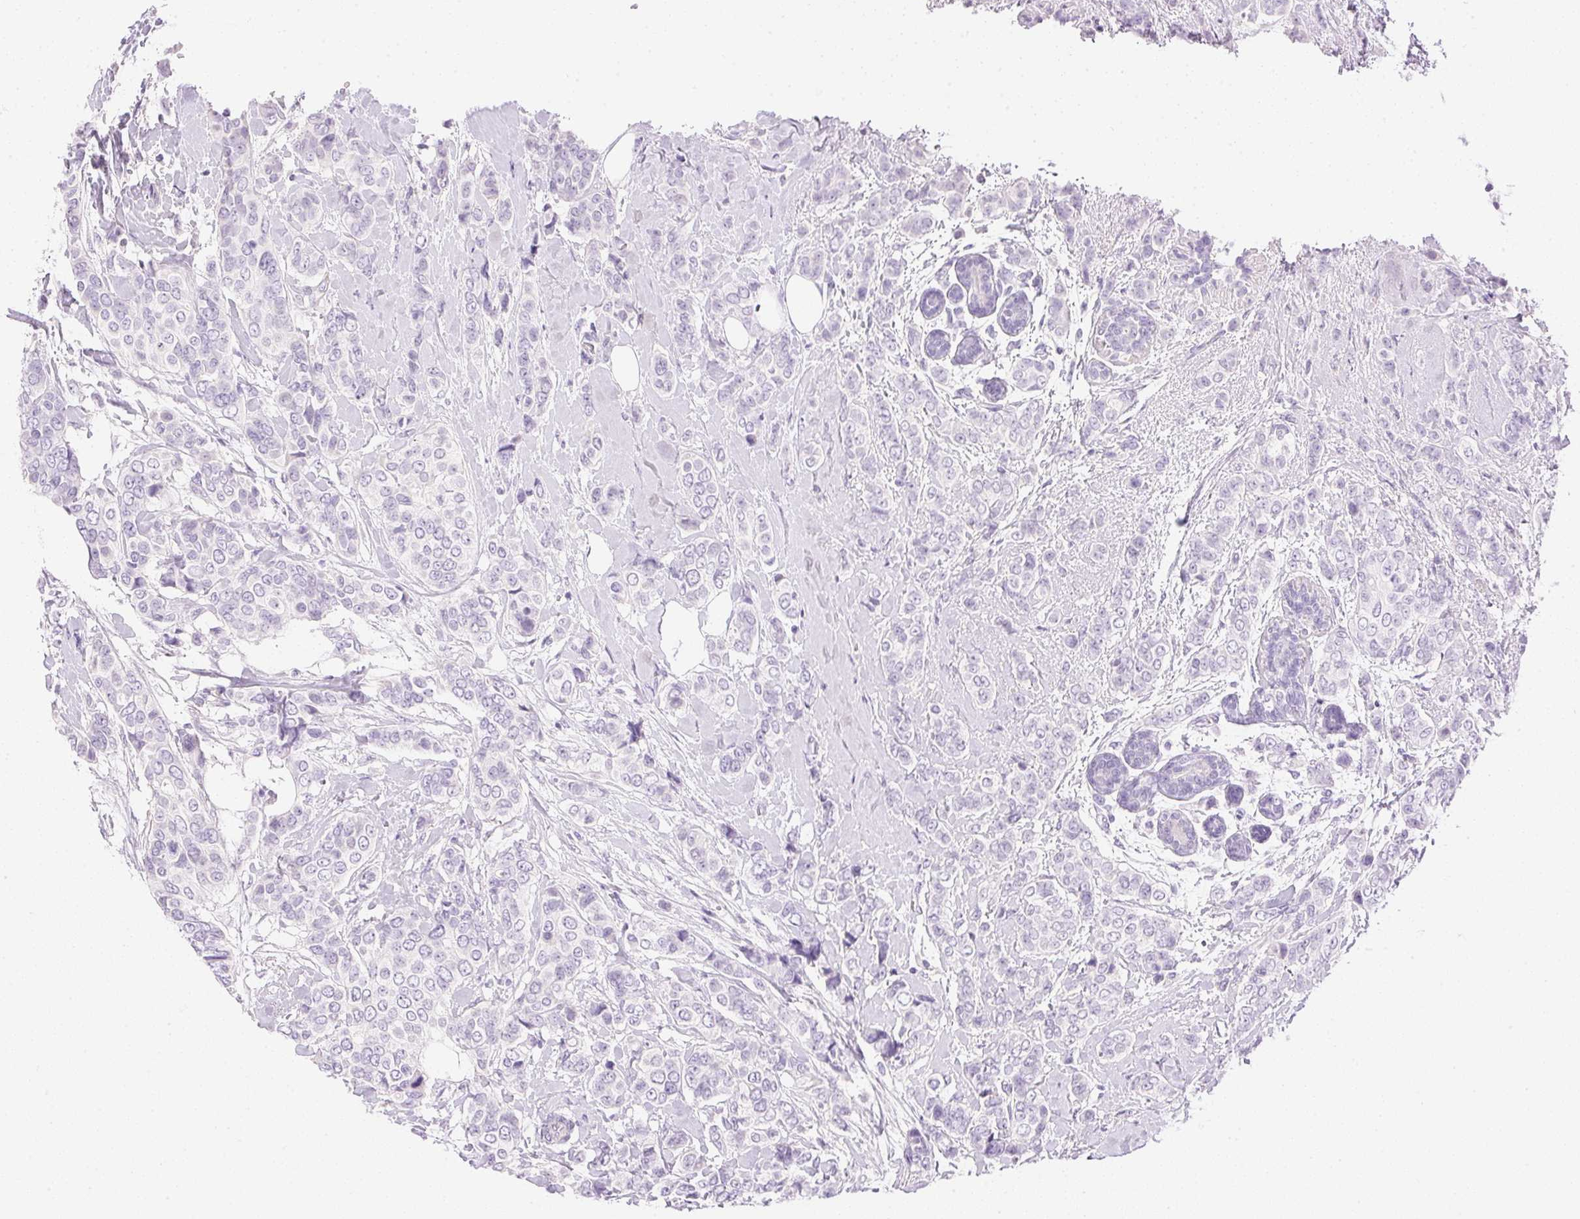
{"staining": {"intensity": "negative", "quantity": "none", "location": "none"}, "tissue": "breast cancer", "cell_type": "Tumor cells", "image_type": "cancer", "snomed": [{"axis": "morphology", "description": "Lobular carcinoma"}, {"axis": "topography", "description": "Breast"}], "caption": "DAB immunohistochemical staining of lobular carcinoma (breast) shows no significant positivity in tumor cells. The staining was performed using DAB to visualize the protein expression in brown, while the nuclei were stained in blue with hematoxylin (Magnification: 20x).", "gene": "CTRL", "patient": {"sex": "female", "age": 51}}